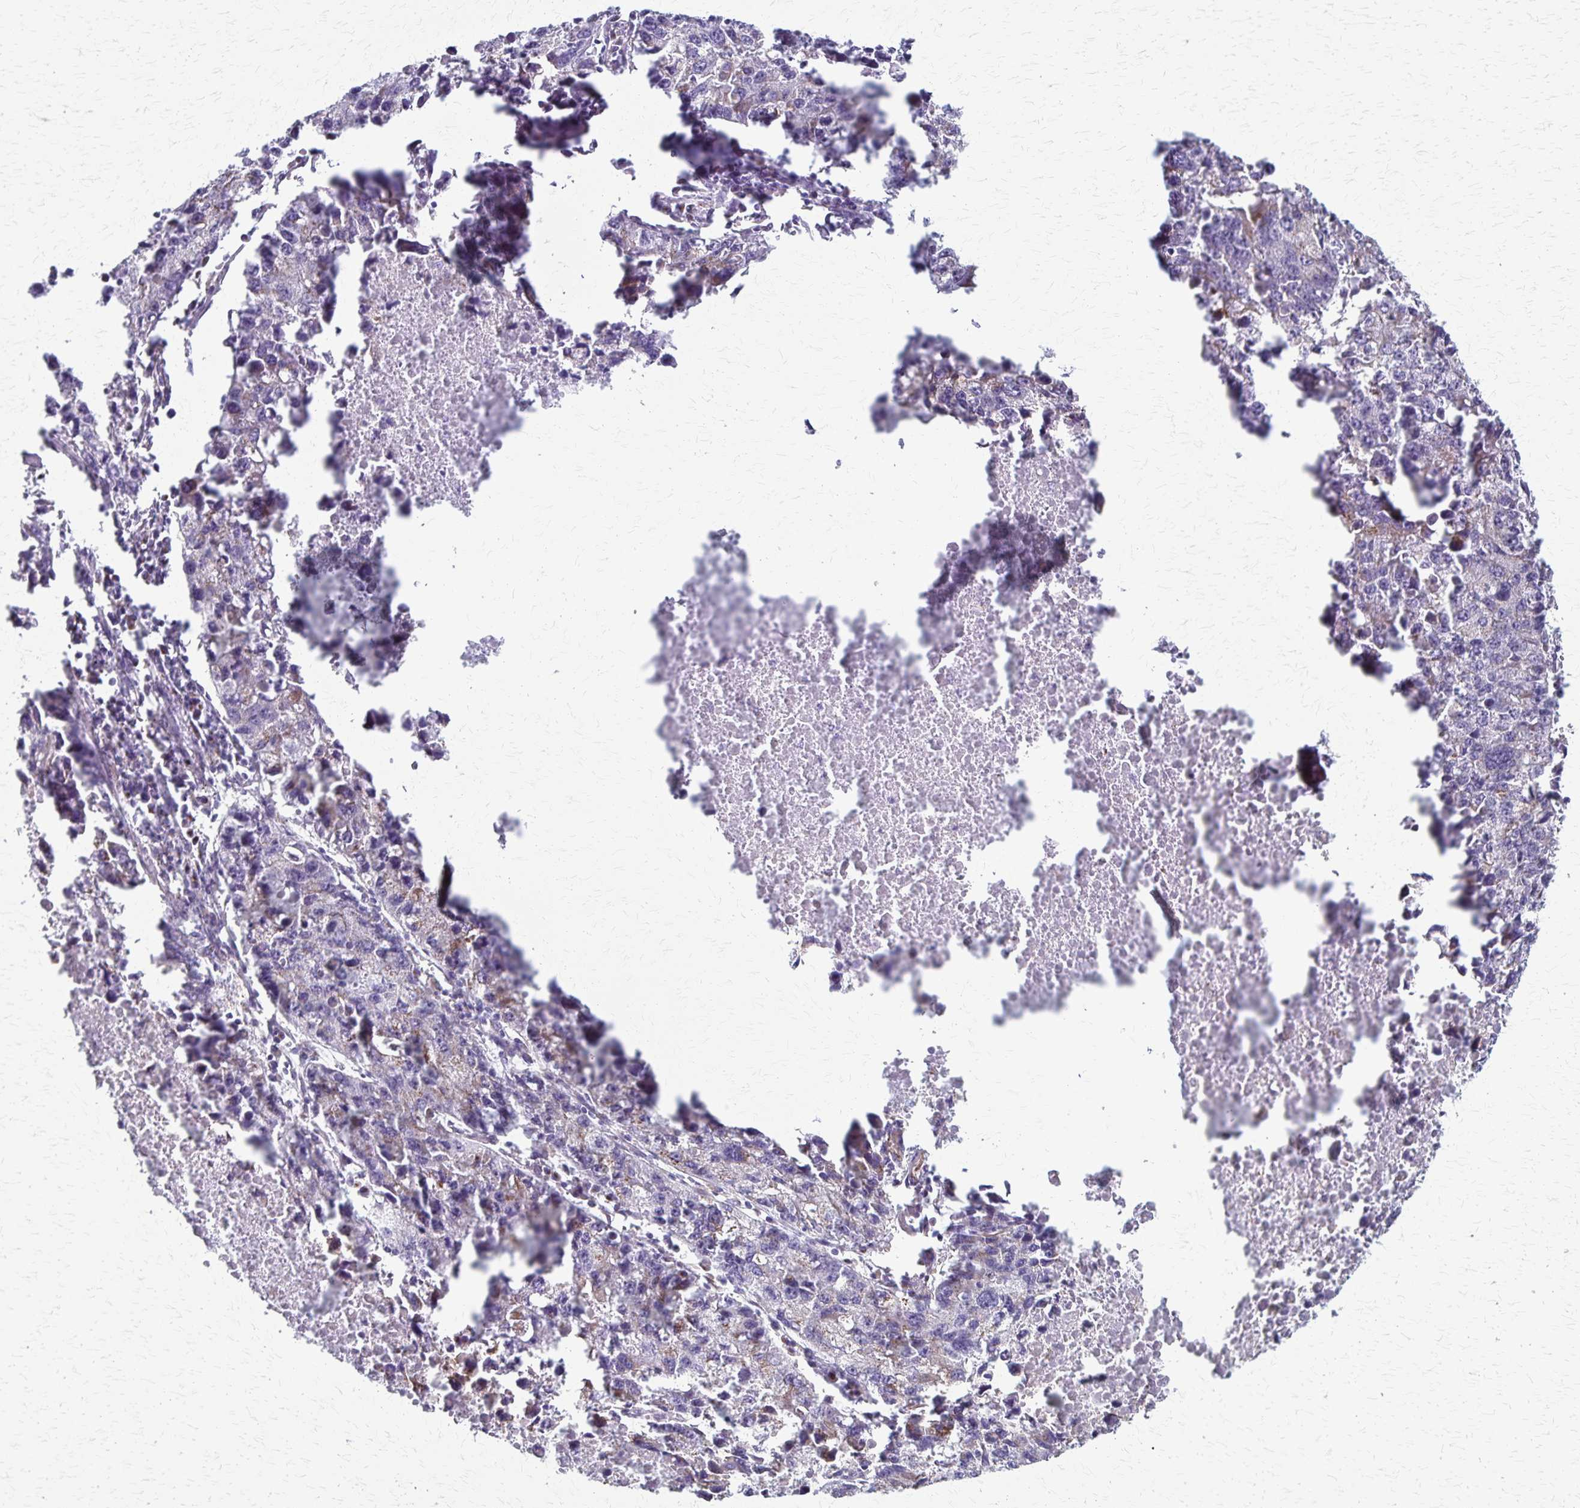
{"staining": {"intensity": "negative", "quantity": "none", "location": "none"}, "tissue": "lung cancer", "cell_type": "Tumor cells", "image_type": "cancer", "snomed": [{"axis": "morphology", "description": "Adenocarcinoma, NOS"}, {"axis": "topography", "description": "Lung"}], "caption": "Adenocarcinoma (lung) stained for a protein using immunohistochemistry exhibits no positivity tumor cells.", "gene": "MCFD2", "patient": {"sex": "female", "age": 51}}